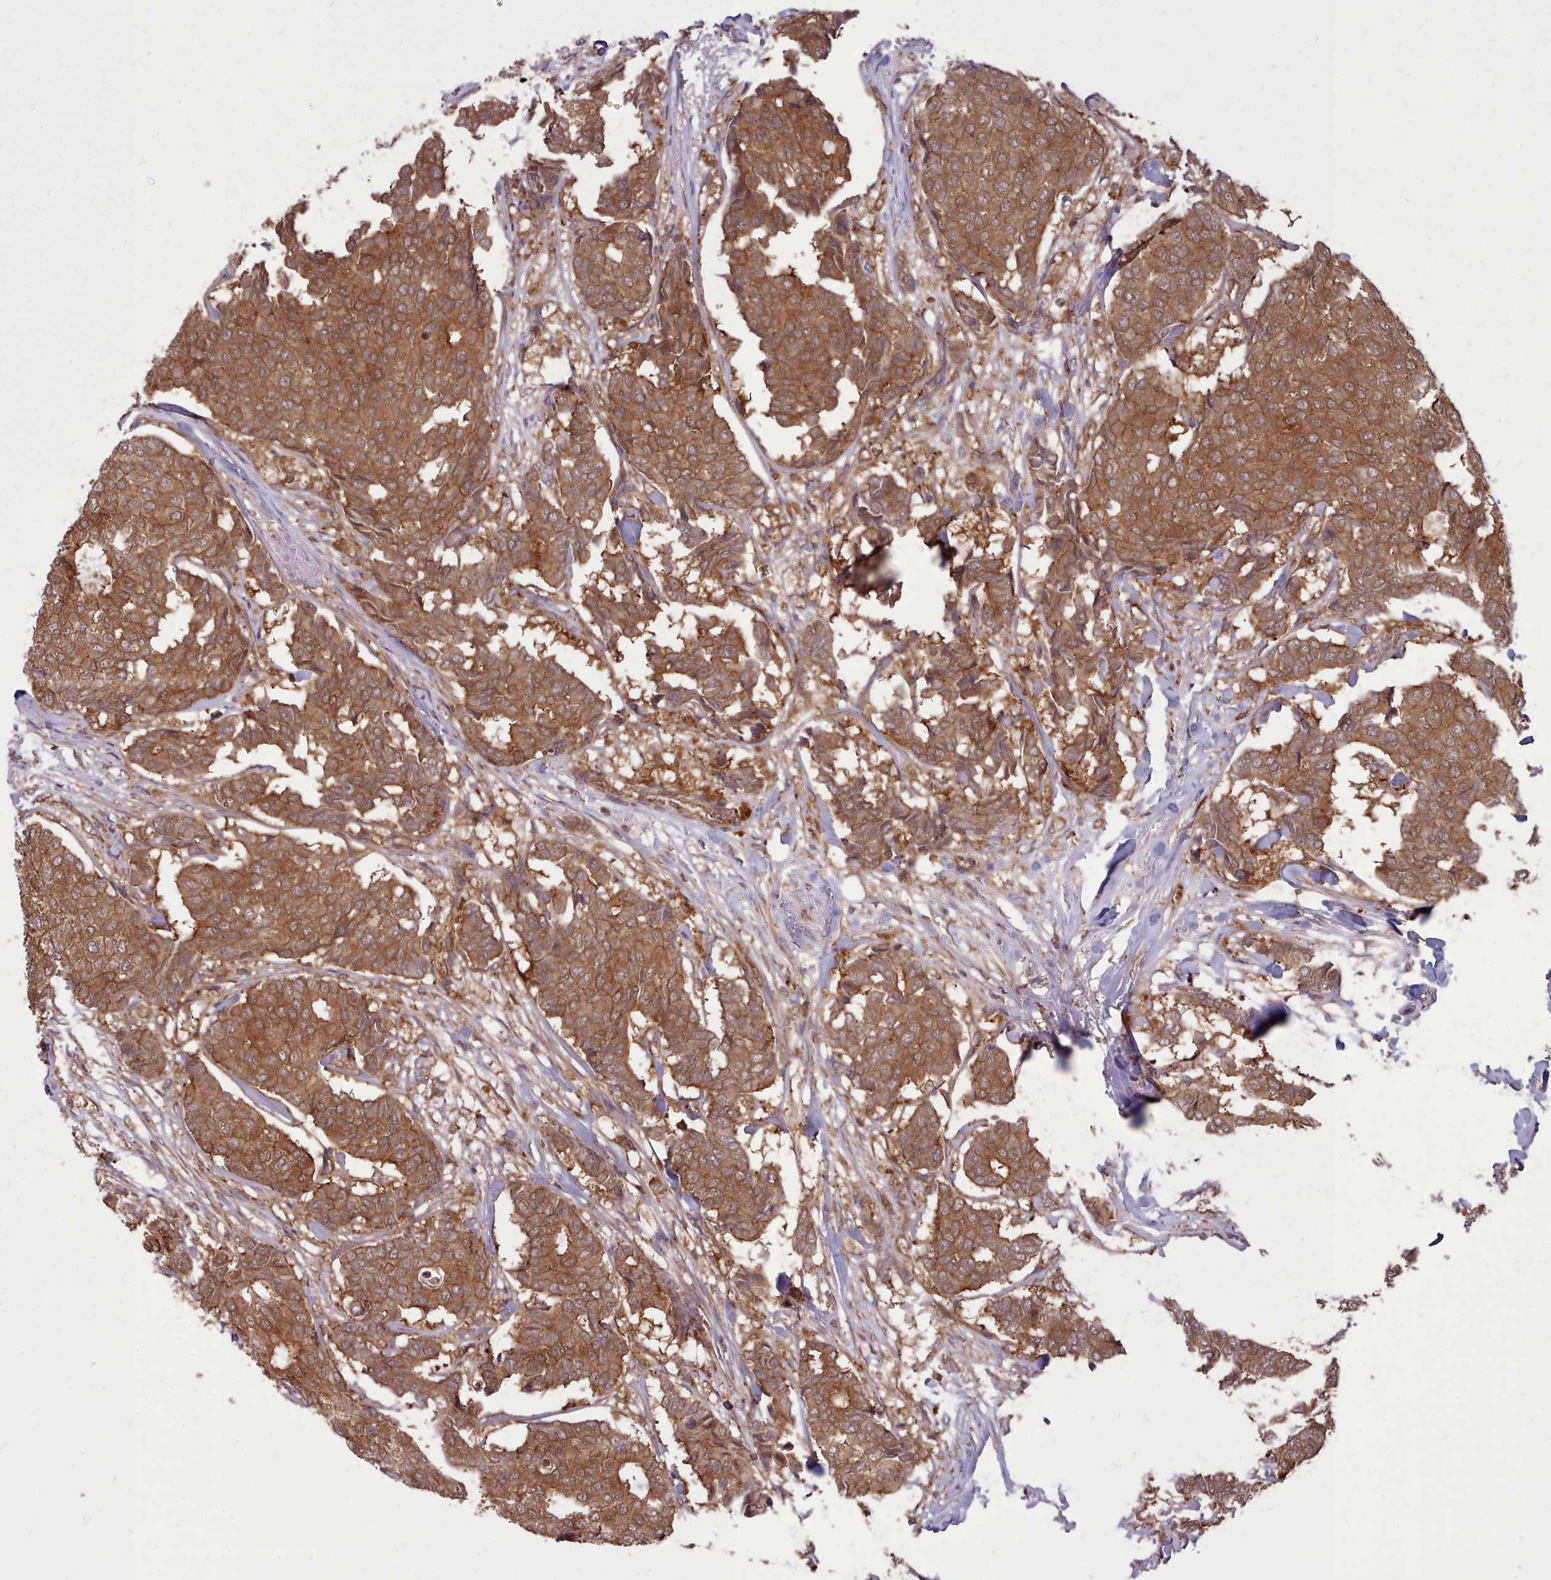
{"staining": {"intensity": "strong", "quantity": ">75%", "location": "cytoplasmic/membranous"}, "tissue": "breast cancer", "cell_type": "Tumor cells", "image_type": "cancer", "snomed": [{"axis": "morphology", "description": "Duct carcinoma"}, {"axis": "topography", "description": "Breast"}], "caption": "Breast cancer (invasive ductal carcinoma) stained for a protein exhibits strong cytoplasmic/membranous positivity in tumor cells.", "gene": "STUB1", "patient": {"sex": "female", "age": 75}}